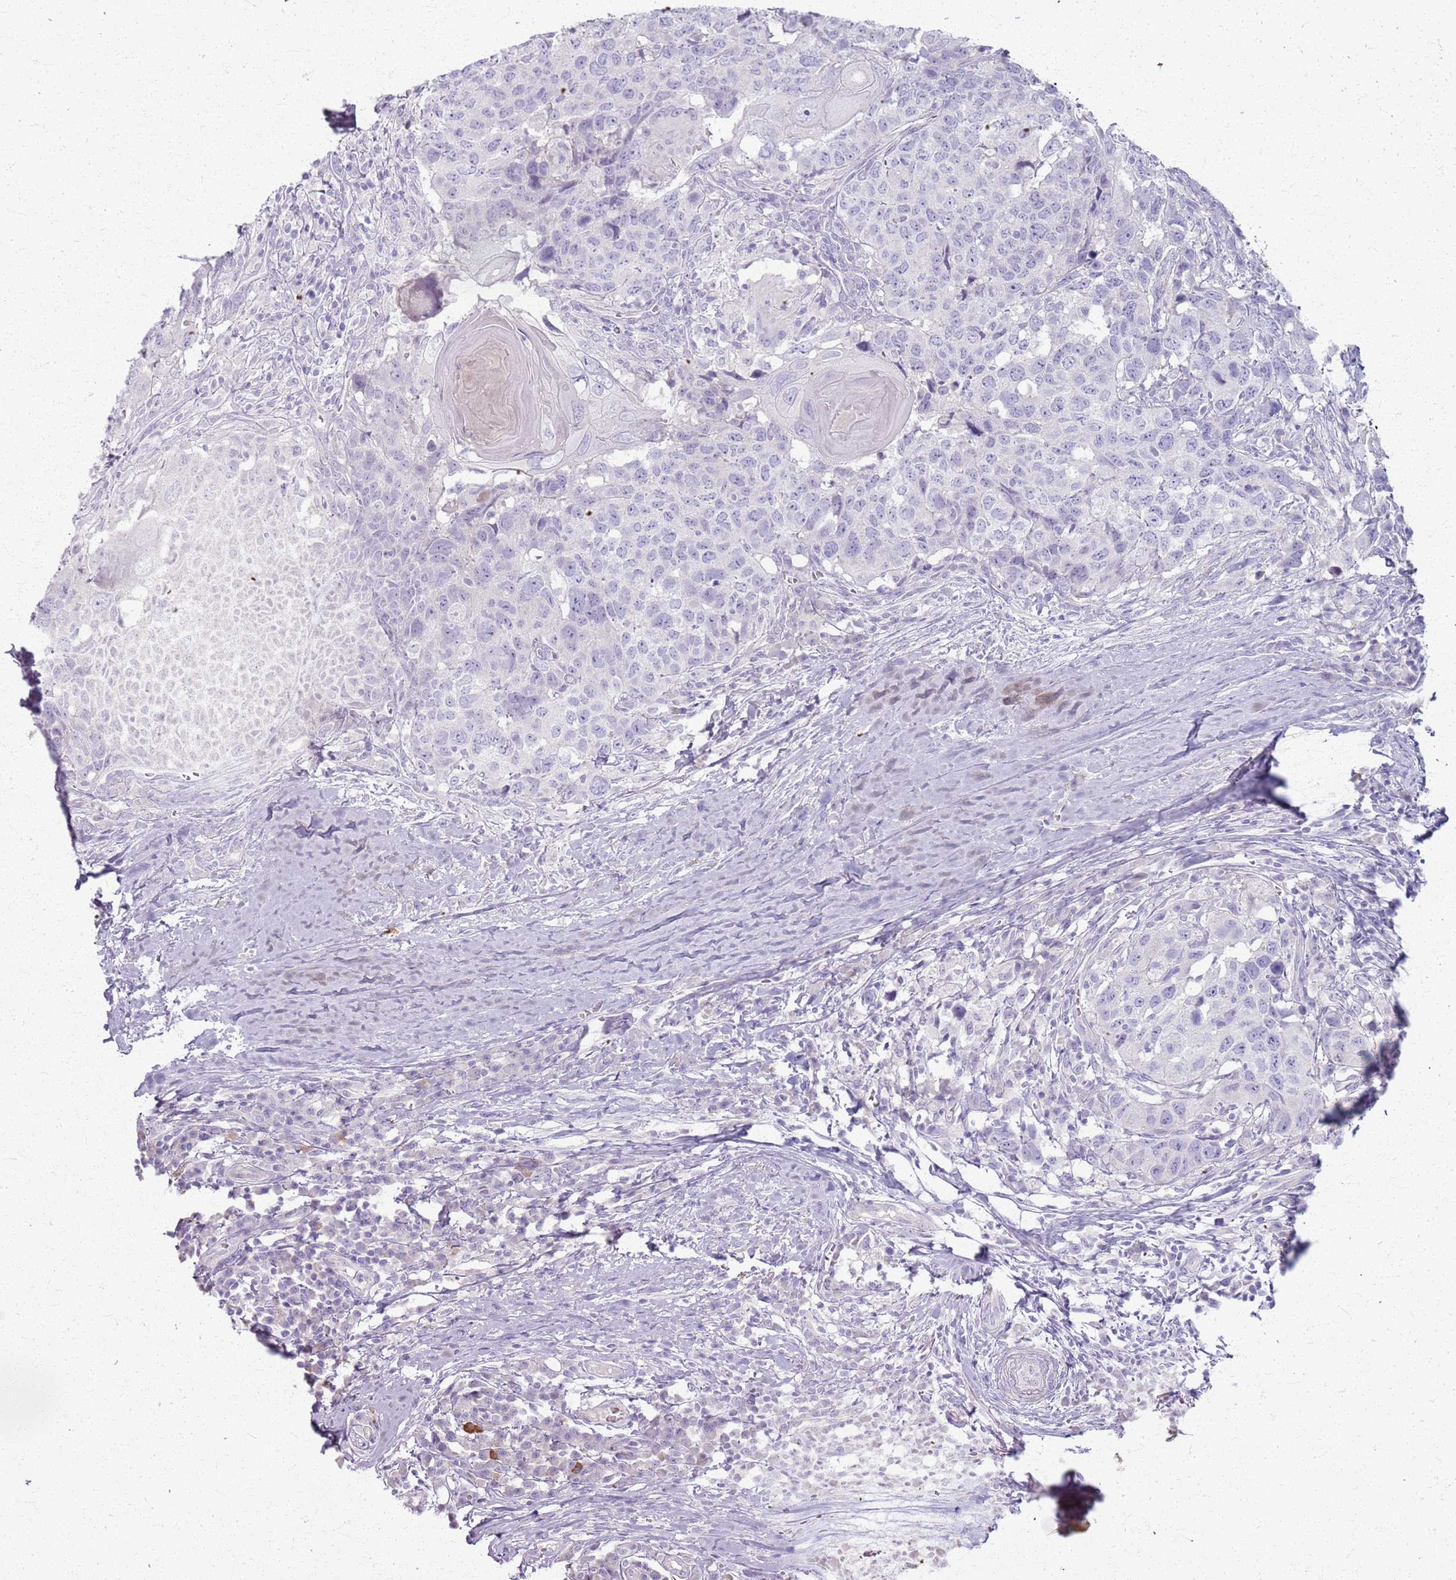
{"staining": {"intensity": "negative", "quantity": "none", "location": "none"}, "tissue": "head and neck cancer", "cell_type": "Tumor cells", "image_type": "cancer", "snomed": [{"axis": "morphology", "description": "Normal tissue, NOS"}, {"axis": "morphology", "description": "Squamous cell carcinoma, NOS"}, {"axis": "topography", "description": "Skeletal muscle"}, {"axis": "topography", "description": "Vascular tissue"}, {"axis": "topography", "description": "Peripheral nerve tissue"}, {"axis": "topography", "description": "Head-Neck"}], "caption": "The histopathology image reveals no staining of tumor cells in head and neck cancer (squamous cell carcinoma).", "gene": "CSRP3", "patient": {"sex": "male", "age": 66}}